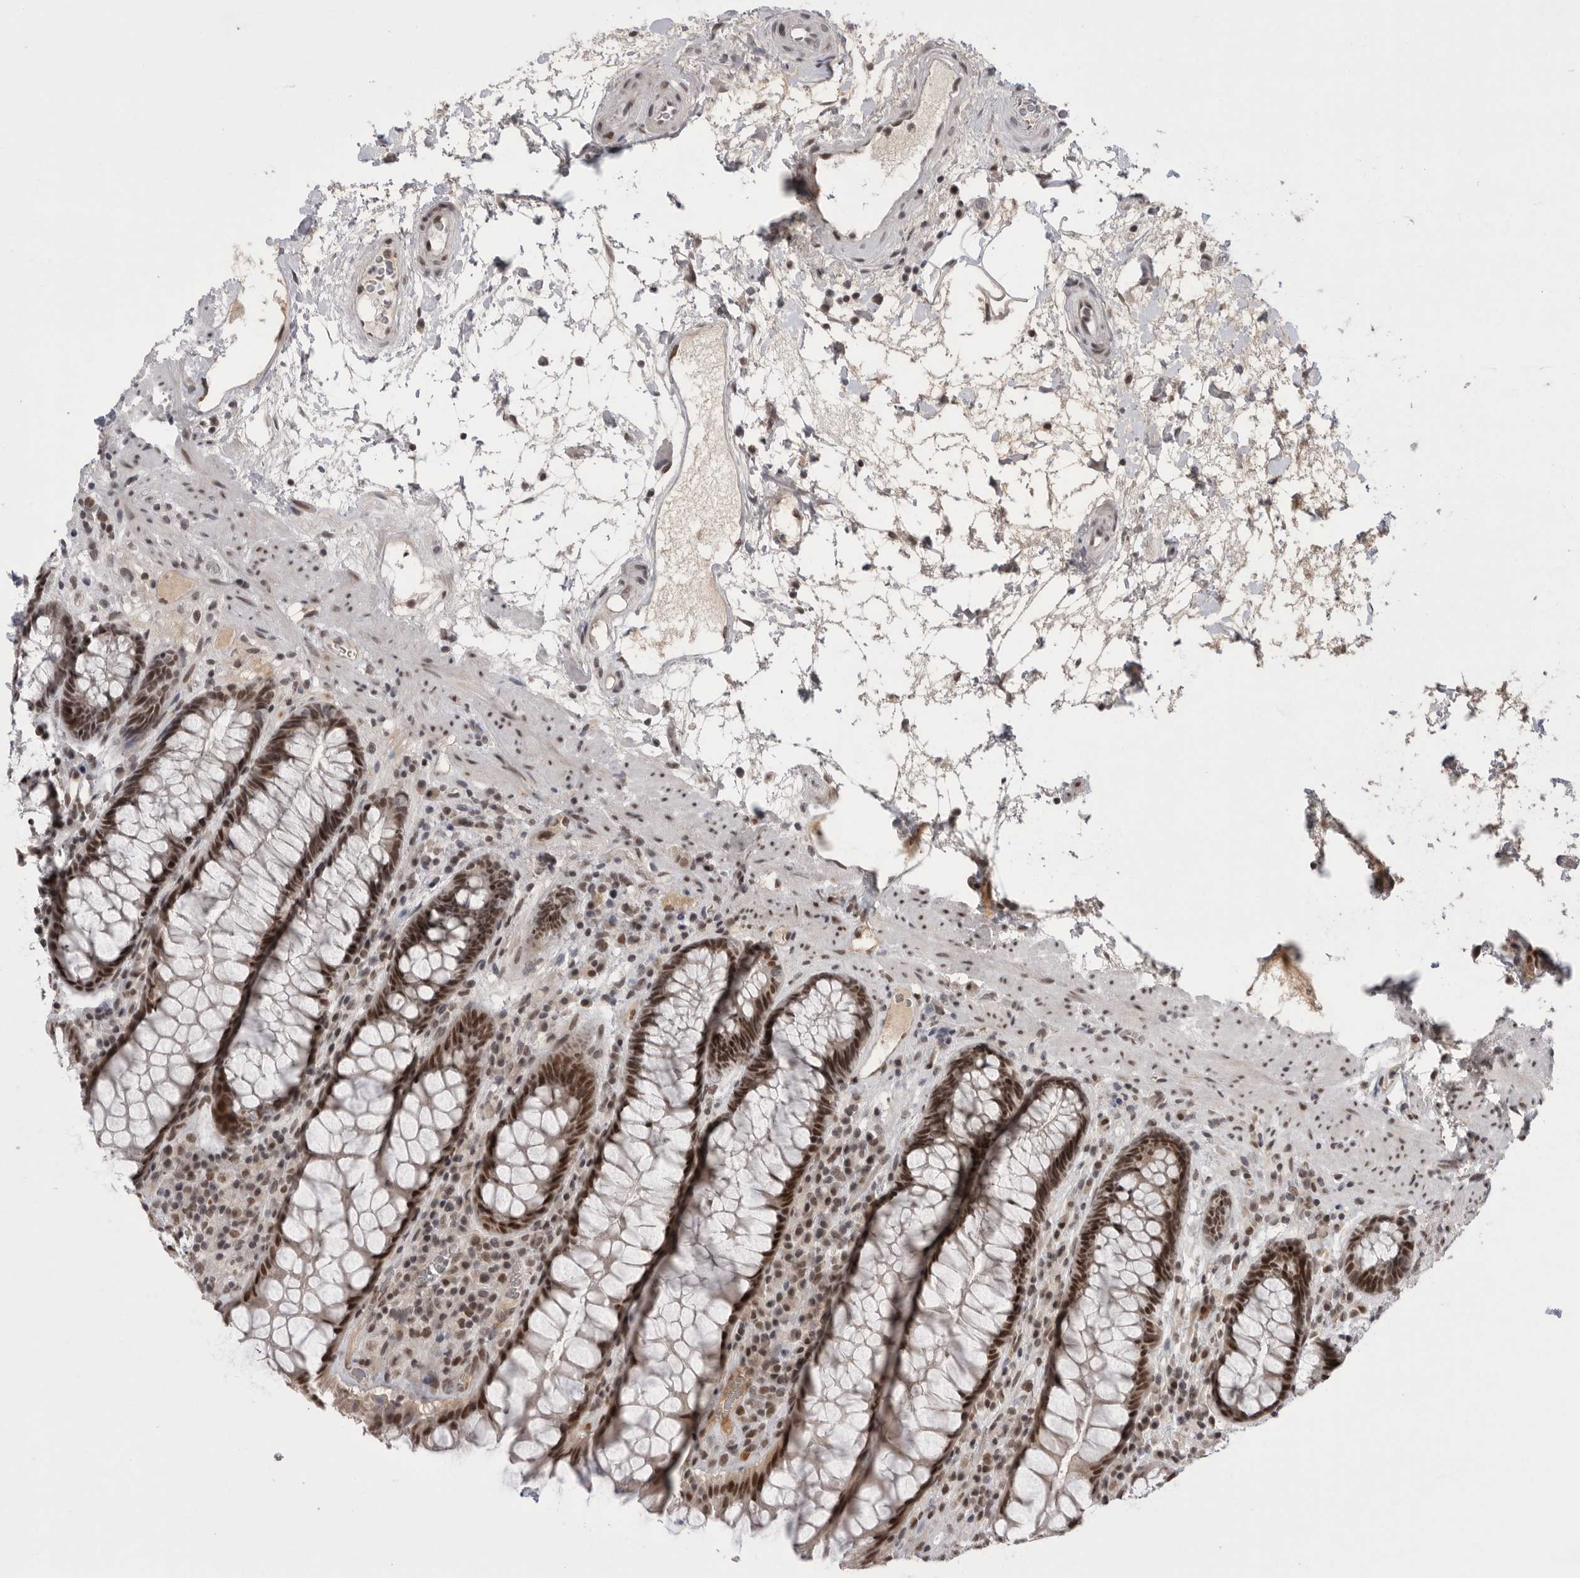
{"staining": {"intensity": "strong", "quantity": ">75%", "location": "nuclear"}, "tissue": "rectum", "cell_type": "Glandular cells", "image_type": "normal", "snomed": [{"axis": "morphology", "description": "Normal tissue, NOS"}, {"axis": "topography", "description": "Rectum"}], "caption": "Immunohistochemical staining of benign human rectum shows high levels of strong nuclear expression in approximately >75% of glandular cells.", "gene": "POU5F1", "patient": {"sex": "male", "age": 64}}